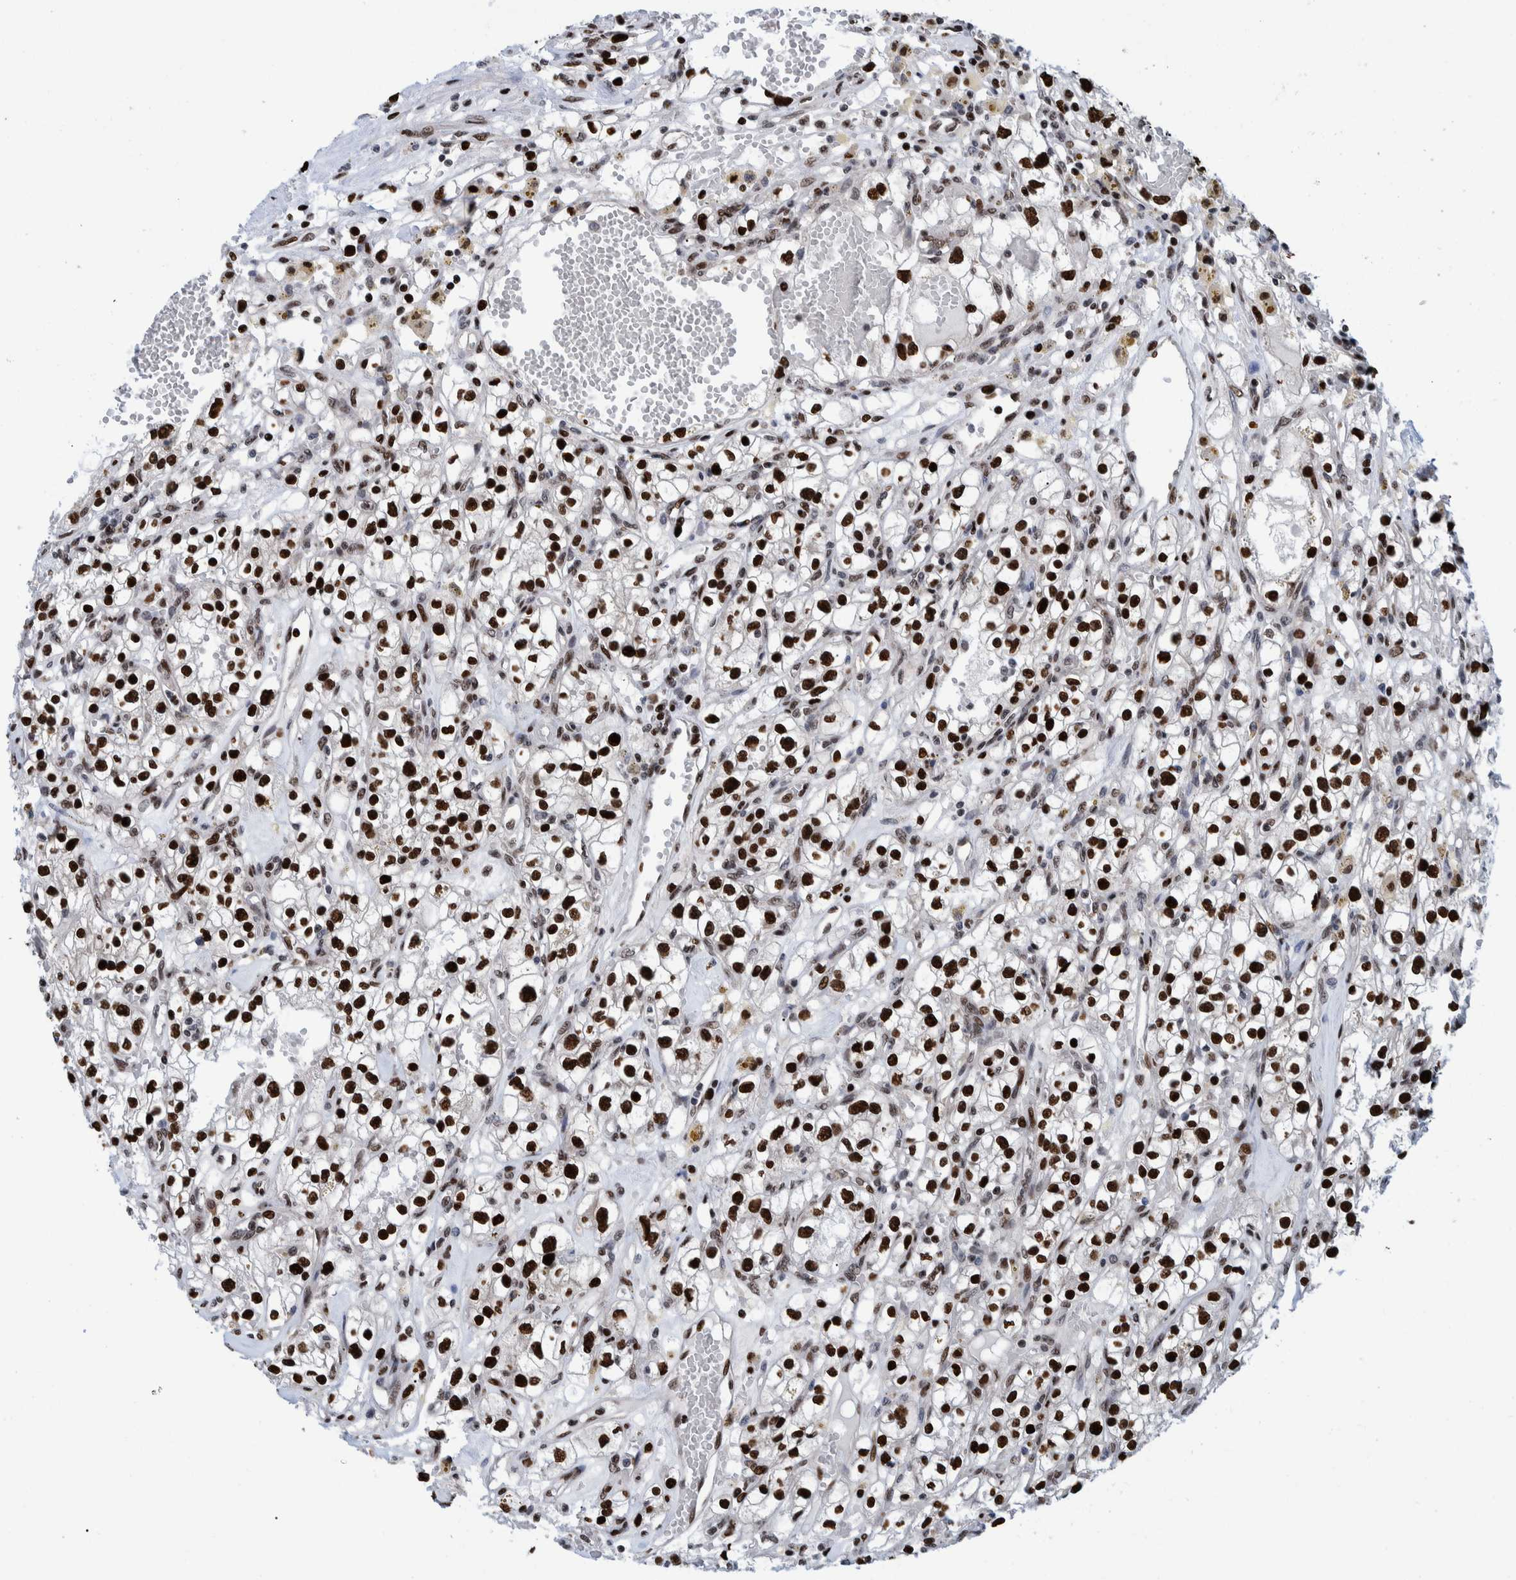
{"staining": {"intensity": "strong", "quantity": ">75%", "location": "nuclear"}, "tissue": "renal cancer", "cell_type": "Tumor cells", "image_type": "cancer", "snomed": [{"axis": "morphology", "description": "Adenocarcinoma, NOS"}, {"axis": "topography", "description": "Kidney"}], "caption": "DAB immunohistochemical staining of human renal cancer (adenocarcinoma) reveals strong nuclear protein positivity in approximately >75% of tumor cells.", "gene": "HEATR9", "patient": {"sex": "male", "age": 56}}